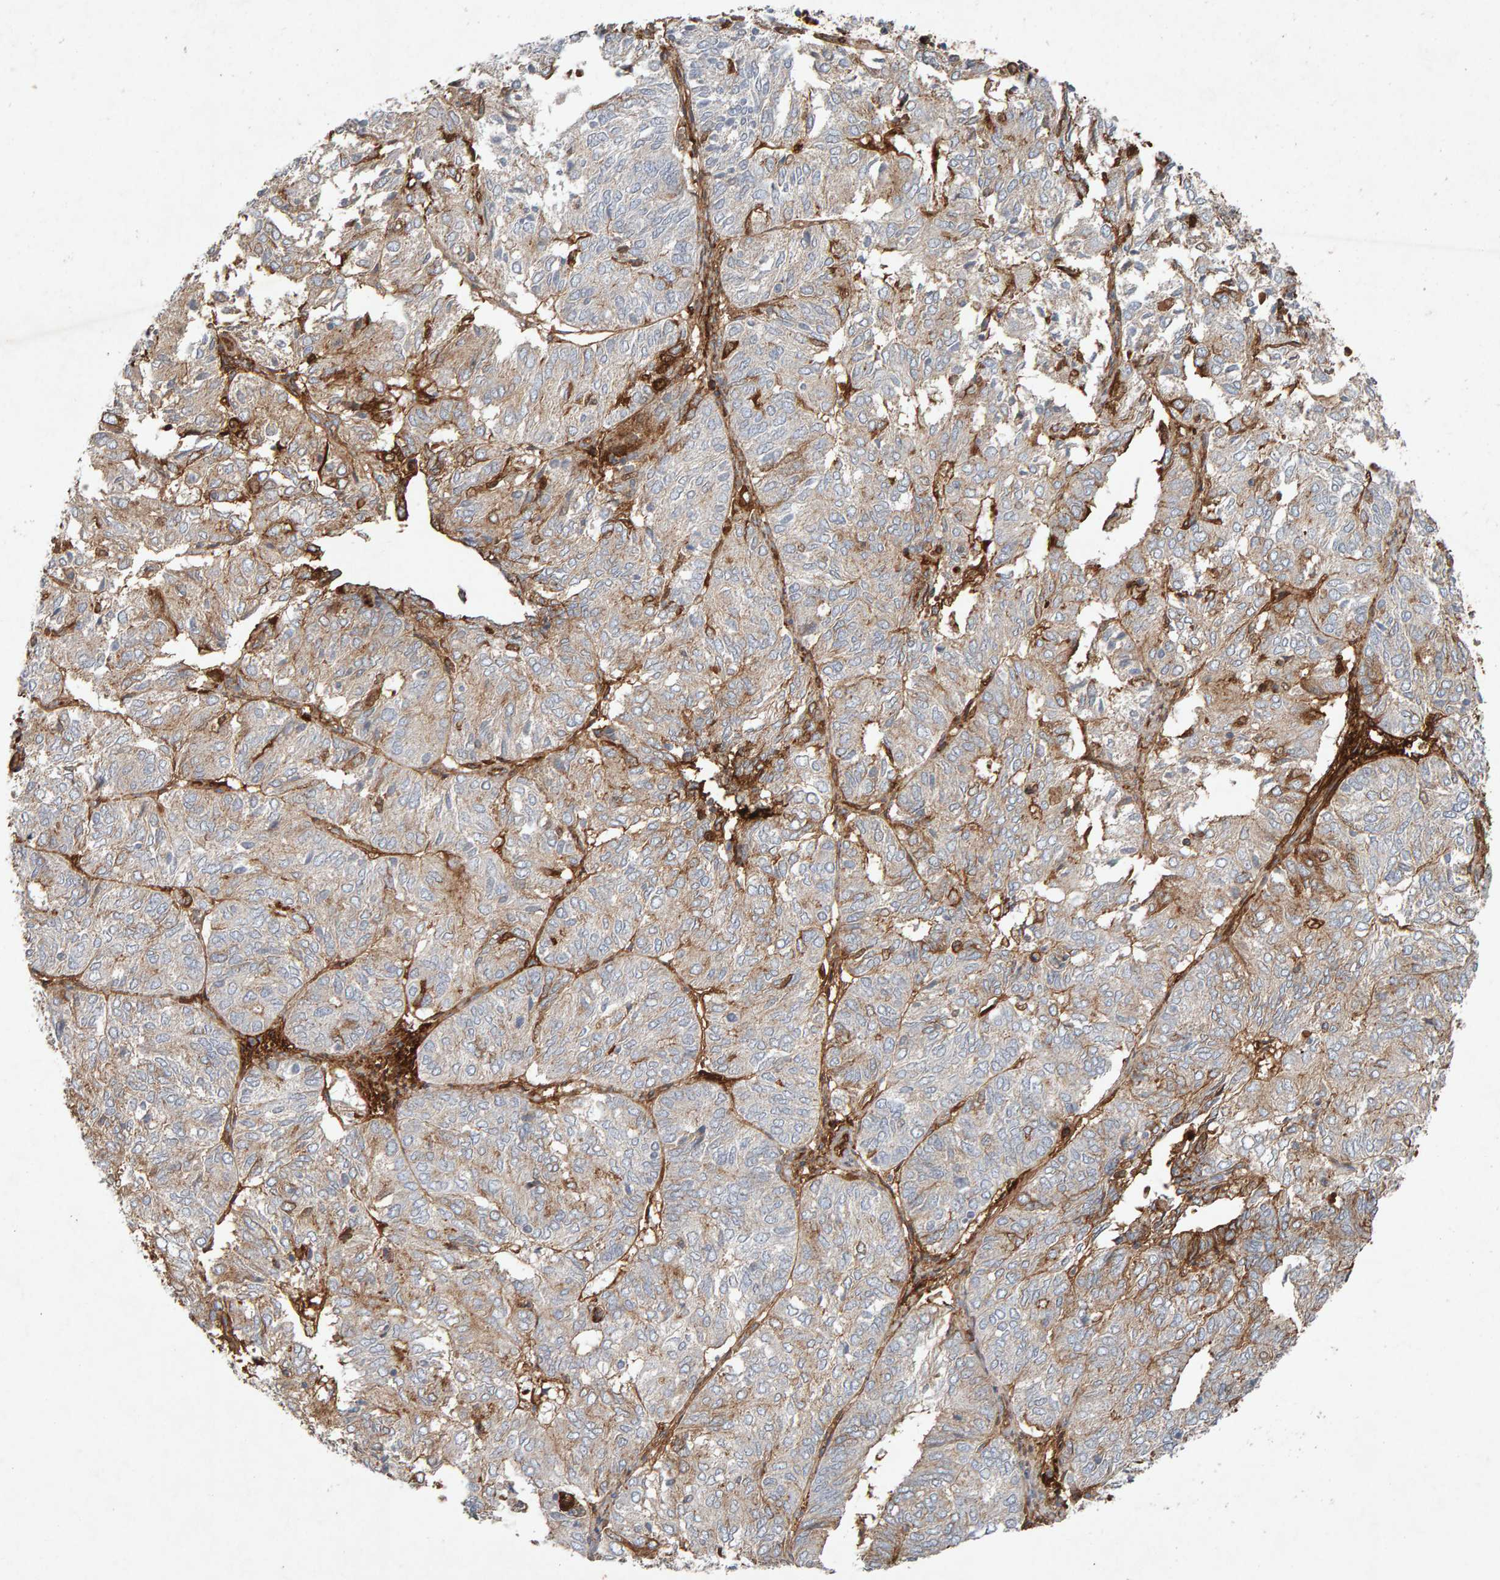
{"staining": {"intensity": "weak", "quantity": "25%-75%", "location": "cytoplasmic/membranous"}, "tissue": "endometrial cancer", "cell_type": "Tumor cells", "image_type": "cancer", "snomed": [{"axis": "morphology", "description": "Adenocarcinoma, NOS"}, {"axis": "topography", "description": "Uterus"}], "caption": "Immunohistochemical staining of endometrial cancer (adenocarcinoma) exhibits low levels of weak cytoplasmic/membranous expression in approximately 25%-75% of tumor cells.", "gene": "PTPRM", "patient": {"sex": "female", "age": 60}}